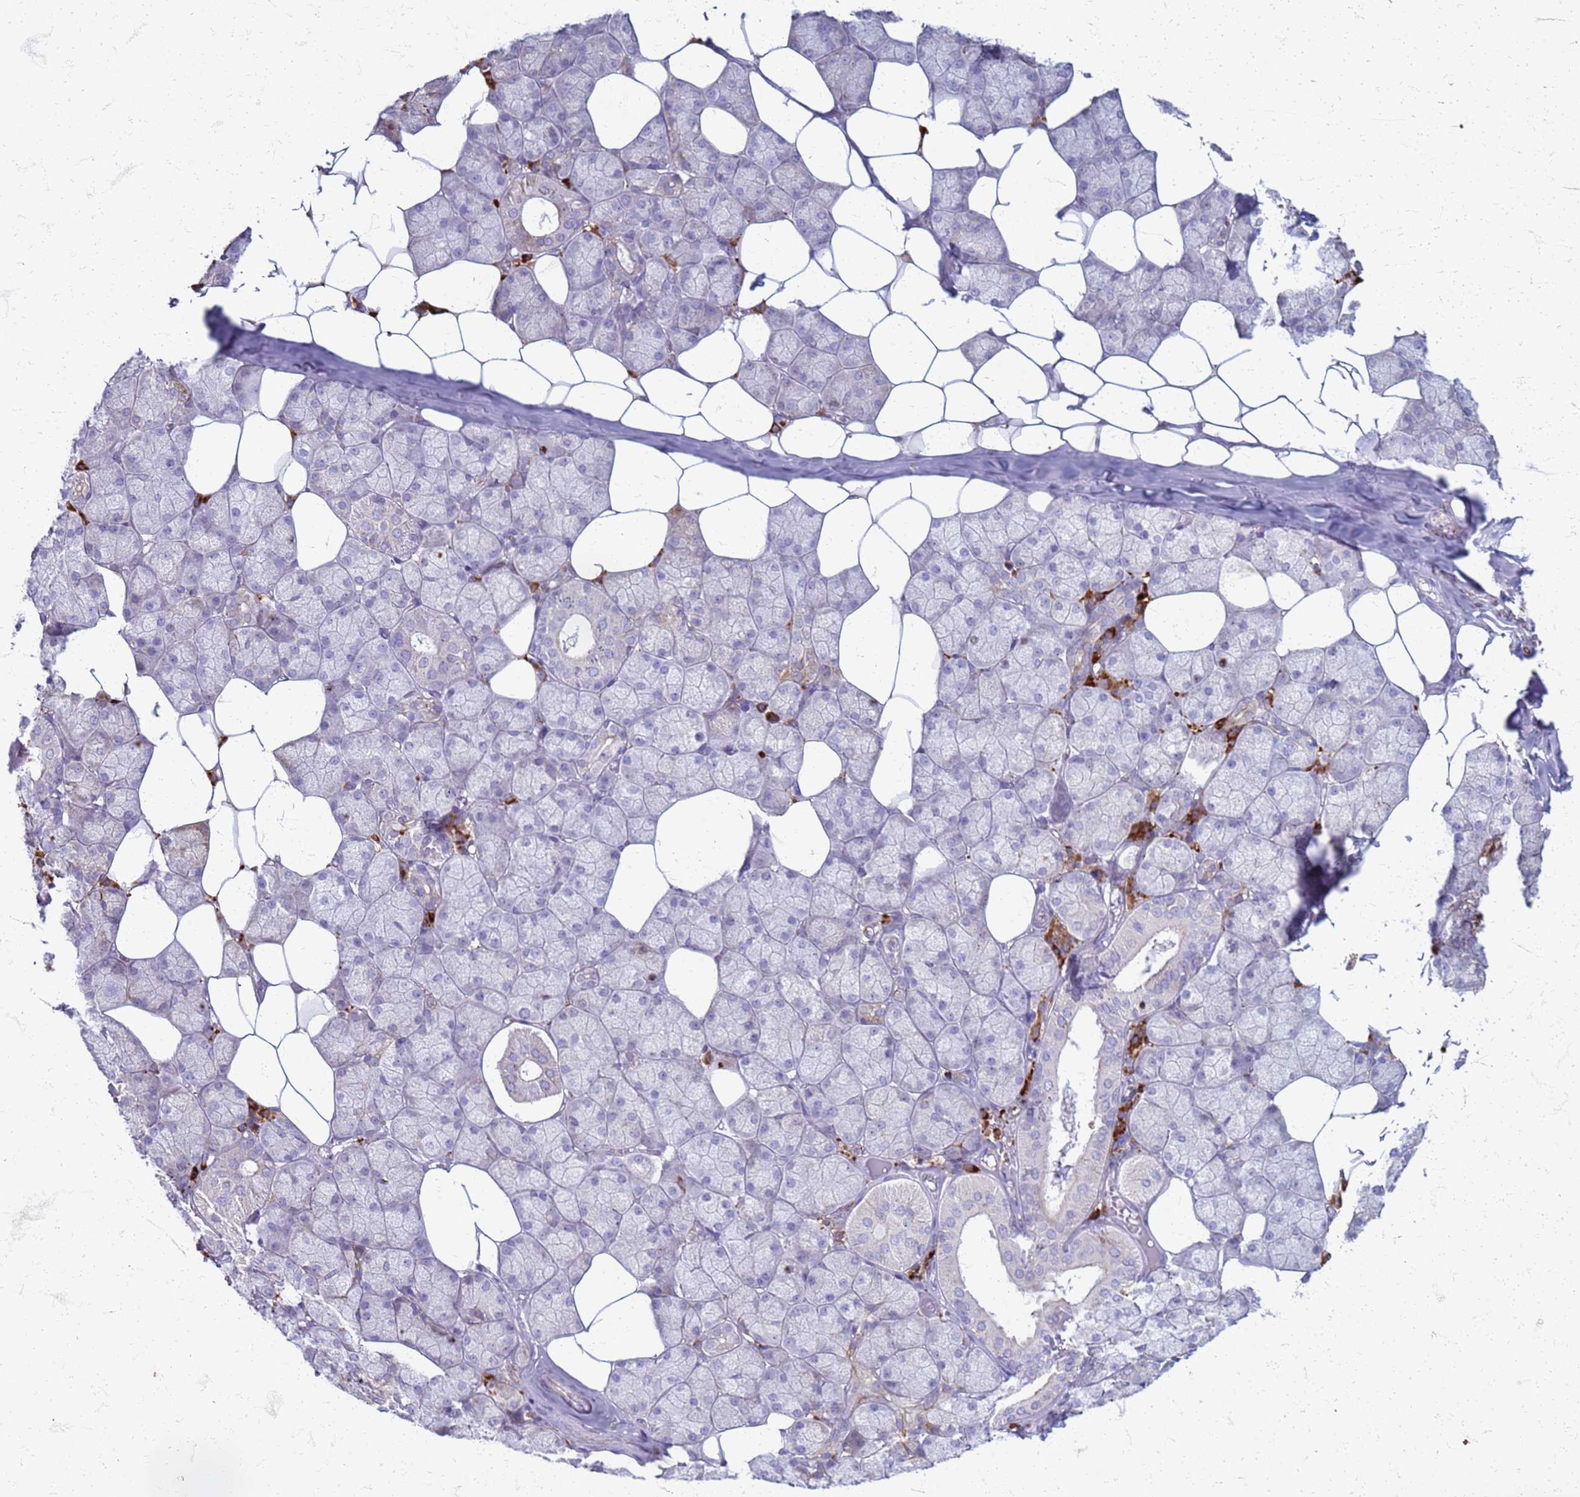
{"staining": {"intensity": "negative", "quantity": "none", "location": "none"}, "tissue": "salivary gland", "cell_type": "Glandular cells", "image_type": "normal", "snomed": [{"axis": "morphology", "description": "Normal tissue, NOS"}, {"axis": "topography", "description": "Salivary gland"}], "caption": "A high-resolution photomicrograph shows immunohistochemistry (IHC) staining of normal salivary gland, which shows no significant staining in glandular cells.", "gene": "PDK3", "patient": {"sex": "male", "age": 62}}